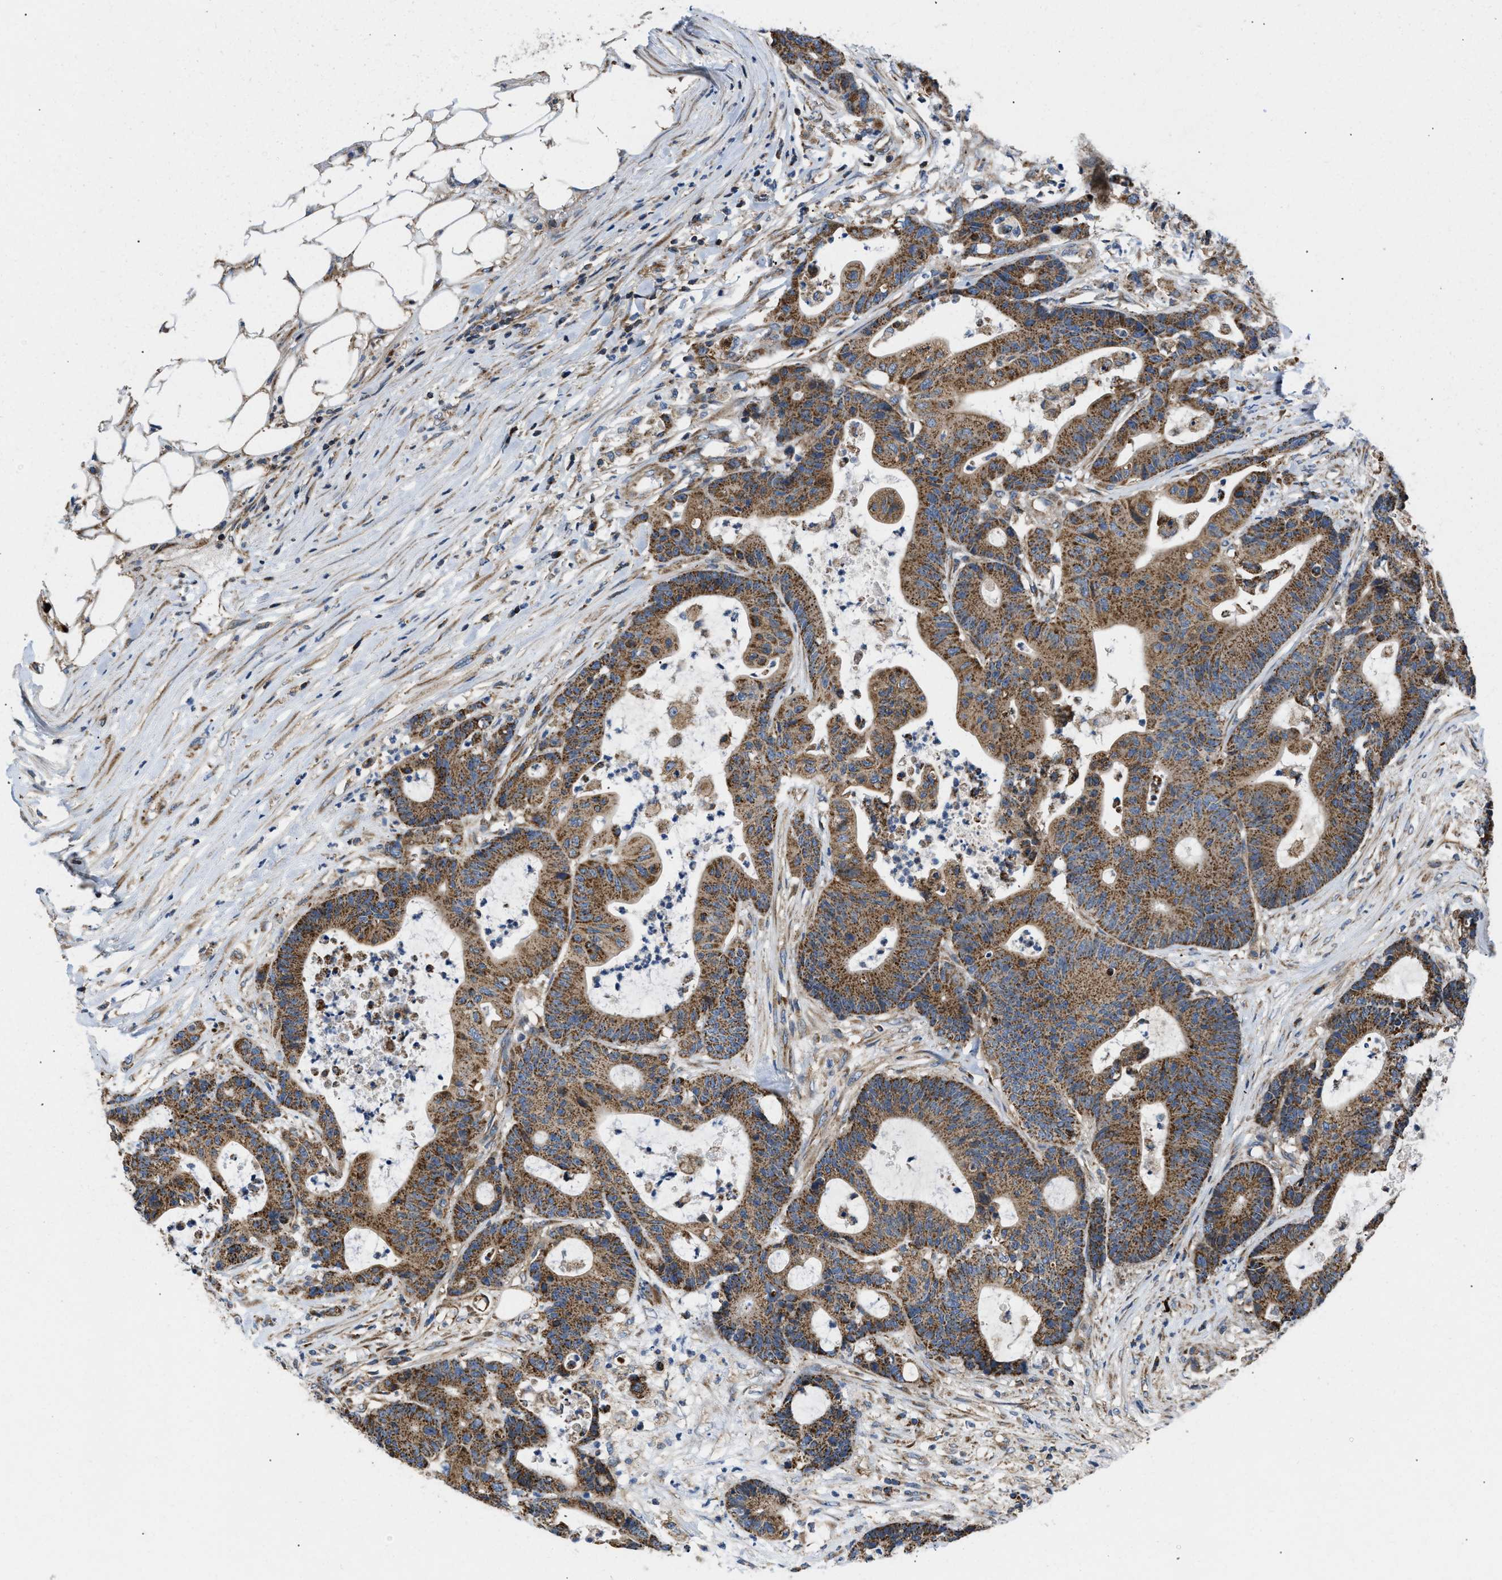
{"staining": {"intensity": "strong", "quantity": ">75%", "location": "cytoplasmic/membranous"}, "tissue": "colorectal cancer", "cell_type": "Tumor cells", "image_type": "cancer", "snomed": [{"axis": "morphology", "description": "Adenocarcinoma, NOS"}, {"axis": "topography", "description": "Colon"}], "caption": "DAB immunohistochemical staining of human colorectal cancer displays strong cytoplasmic/membranous protein expression in approximately >75% of tumor cells.", "gene": "OPTN", "patient": {"sex": "female", "age": 84}}